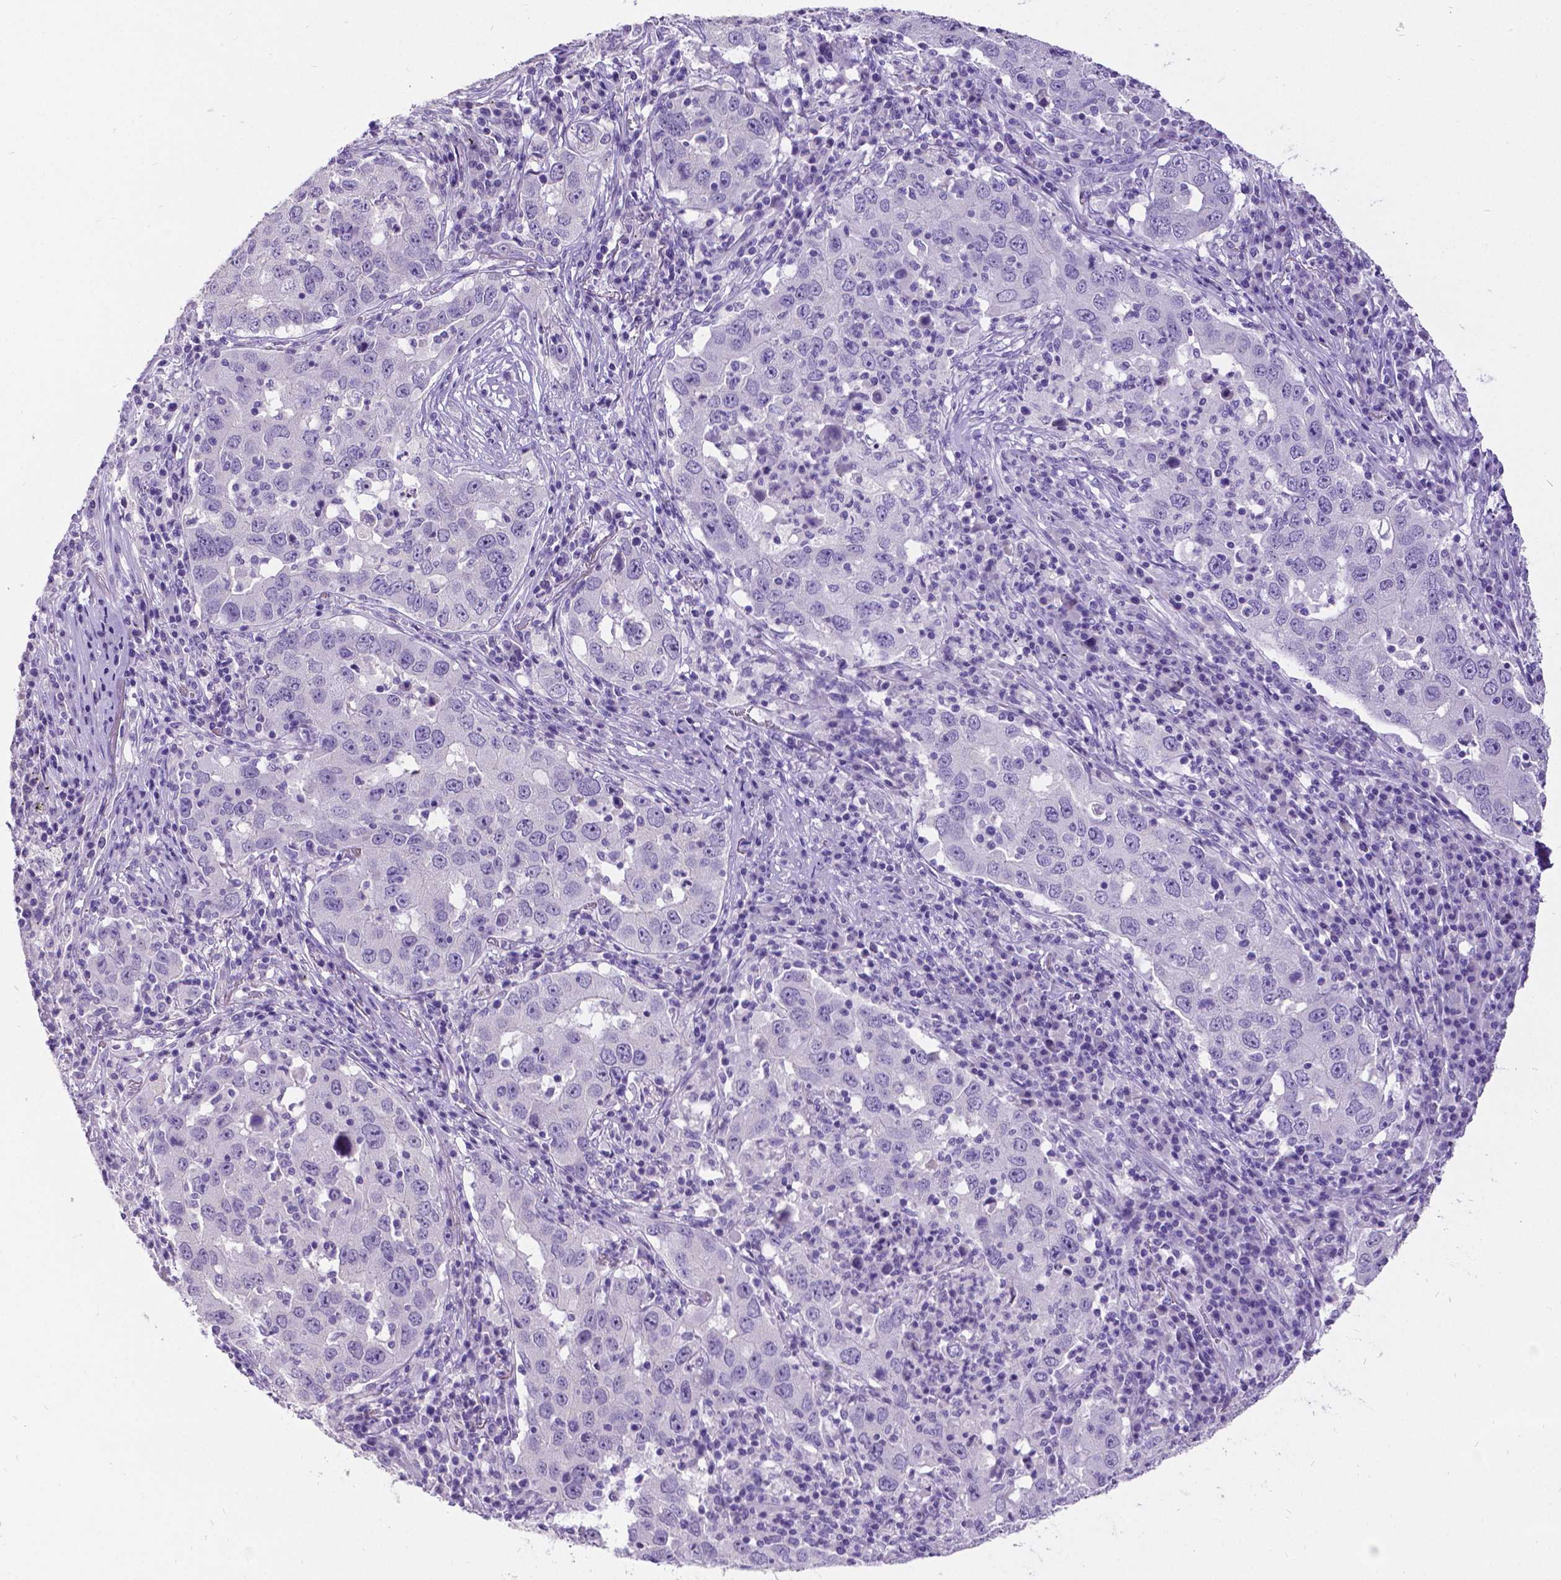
{"staining": {"intensity": "negative", "quantity": "none", "location": "none"}, "tissue": "lung cancer", "cell_type": "Tumor cells", "image_type": "cancer", "snomed": [{"axis": "morphology", "description": "Adenocarcinoma, NOS"}, {"axis": "topography", "description": "Lung"}], "caption": "Protein analysis of lung cancer (adenocarcinoma) reveals no significant expression in tumor cells.", "gene": "SATB2", "patient": {"sex": "male", "age": 73}}